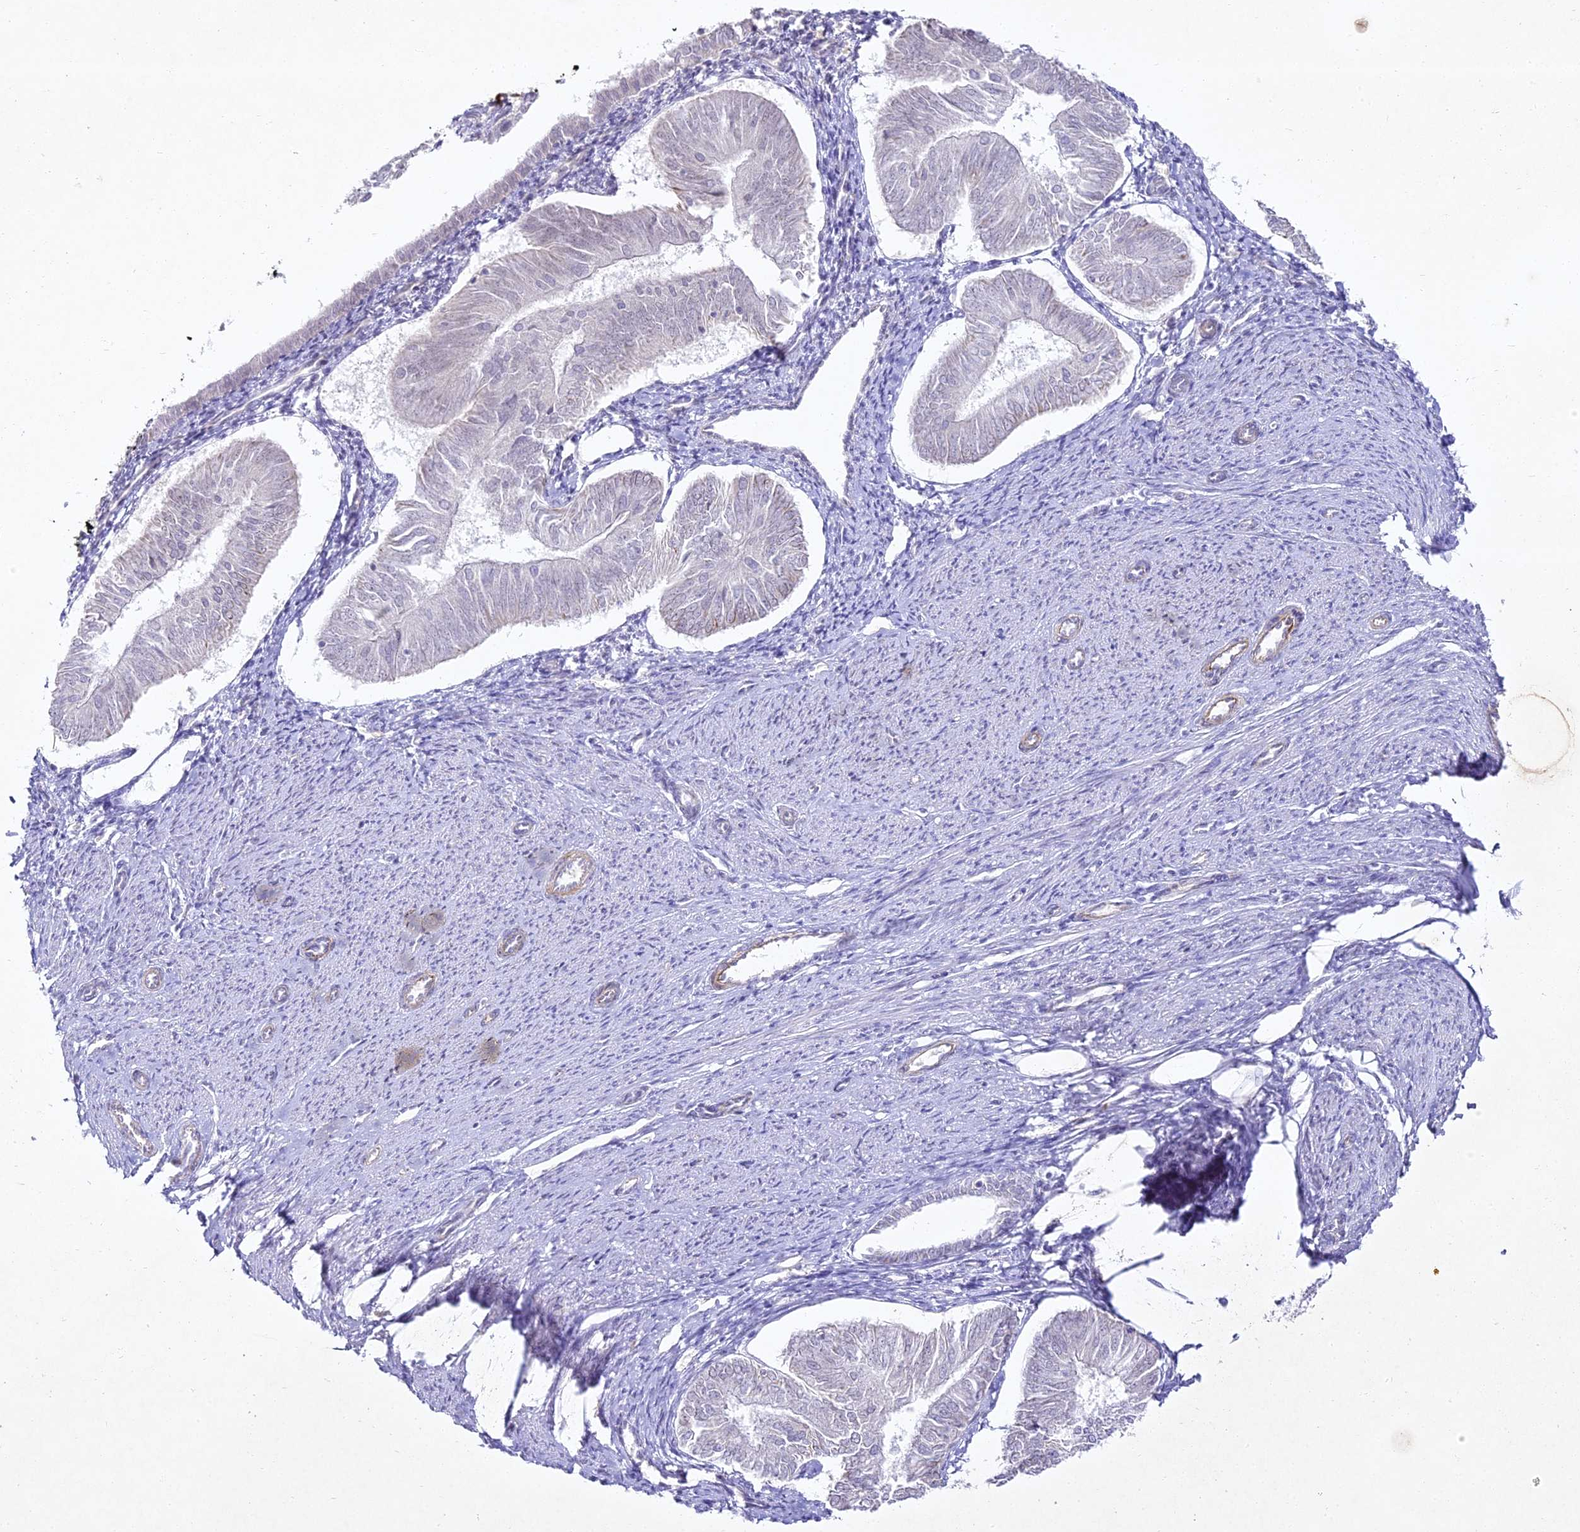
{"staining": {"intensity": "negative", "quantity": "none", "location": "none"}, "tissue": "endometrial cancer", "cell_type": "Tumor cells", "image_type": "cancer", "snomed": [{"axis": "morphology", "description": "Adenocarcinoma, NOS"}, {"axis": "topography", "description": "Endometrium"}], "caption": "Protein analysis of endometrial cancer demonstrates no significant staining in tumor cells.", "gene": "ALPG", "patient": {"sex": "female", "age": 58}}